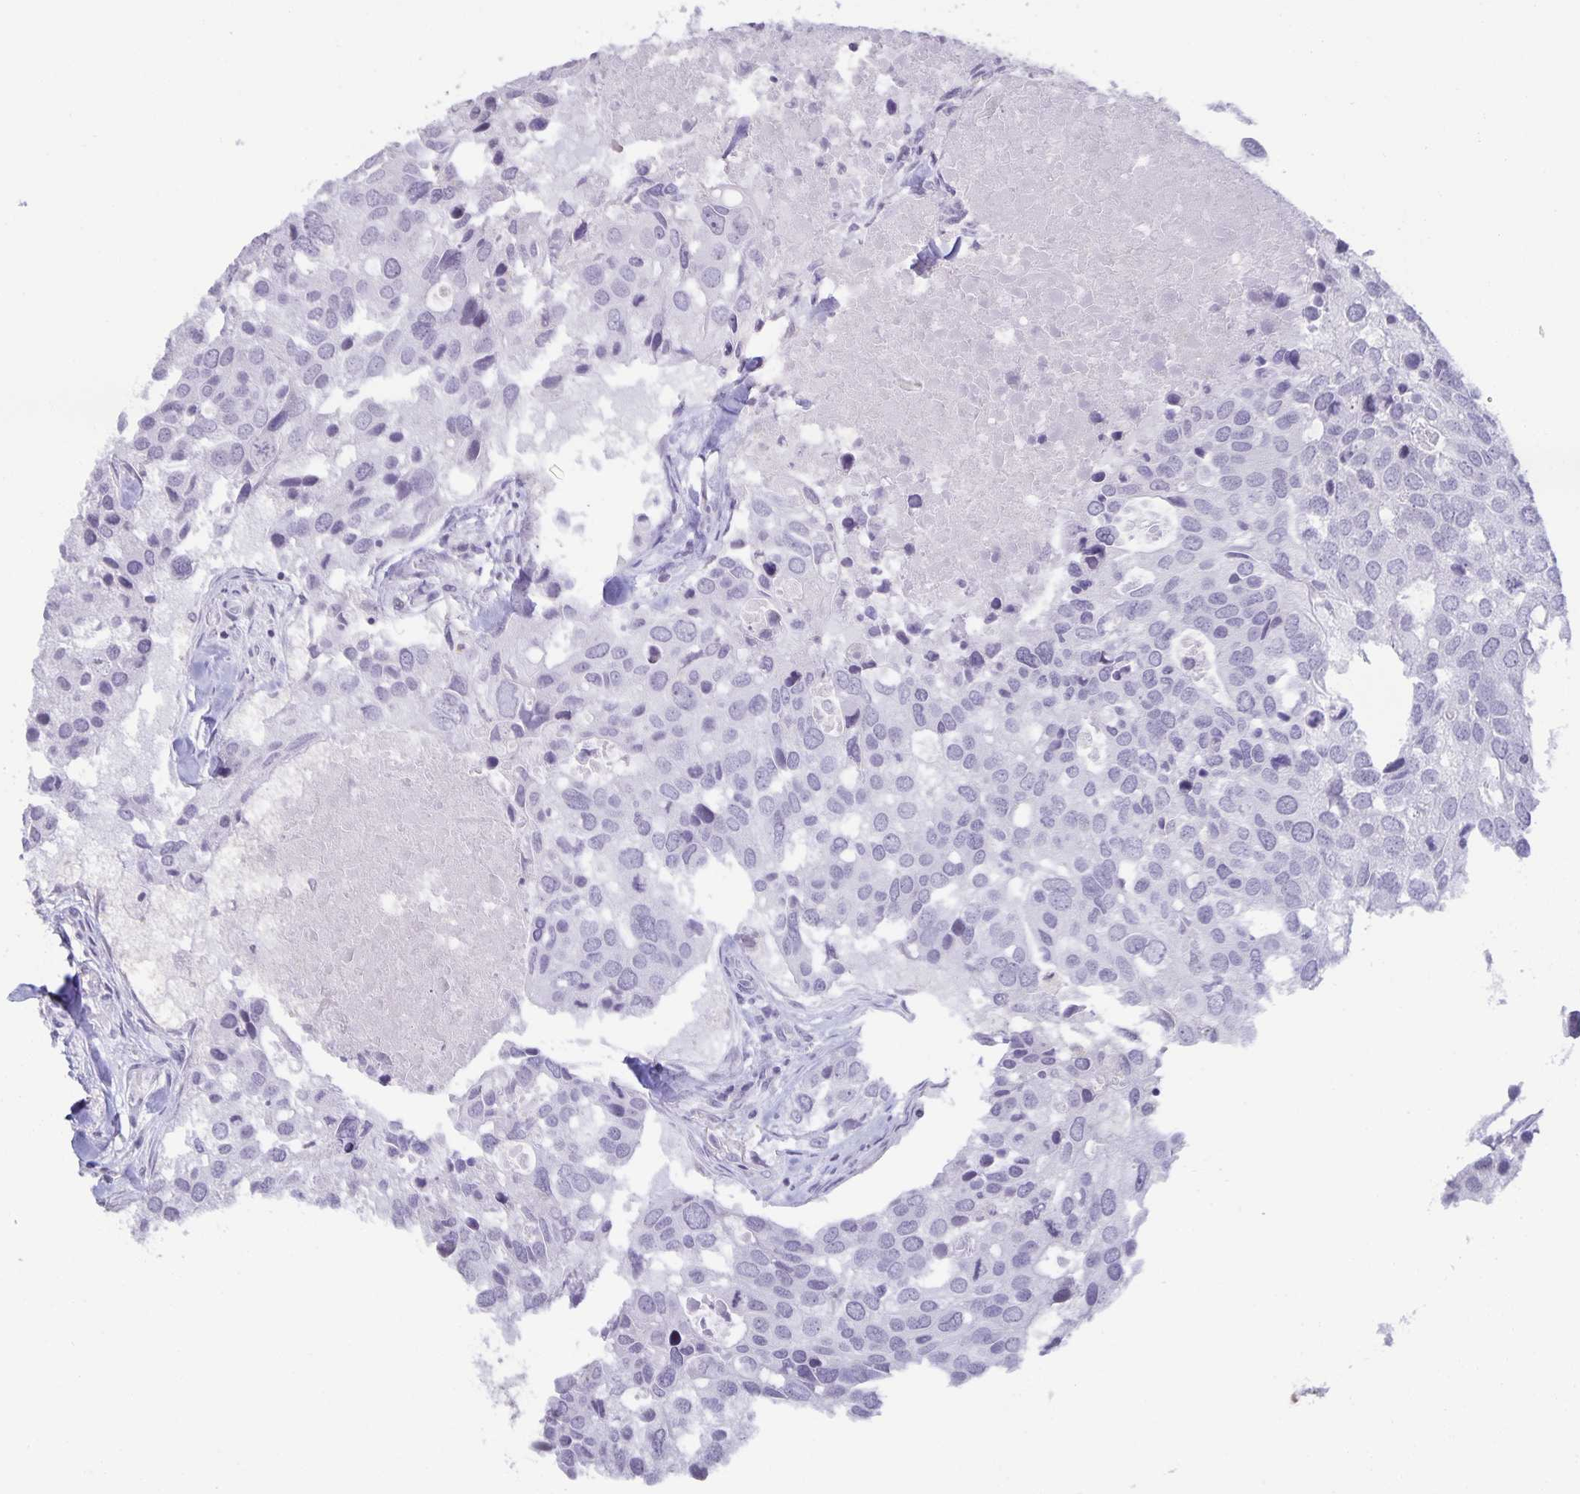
{"staining": {"intensity": "negative", "quantity": "none", "location": "none"}, "tissue": "breast cancer", "cell_type": "Tumor cells", "image_type": "cancer", "snomed": [{"axis": "morphology", "description": "Duct carcinoma"}, {"axis": "topography", "description": "Breast"}], "caption": "Tumor cells show no significant expression in infiltrating ductal carcinoma (breast).", "gene": "AQP4", "patient": {"sex": "female", "age": 83}}